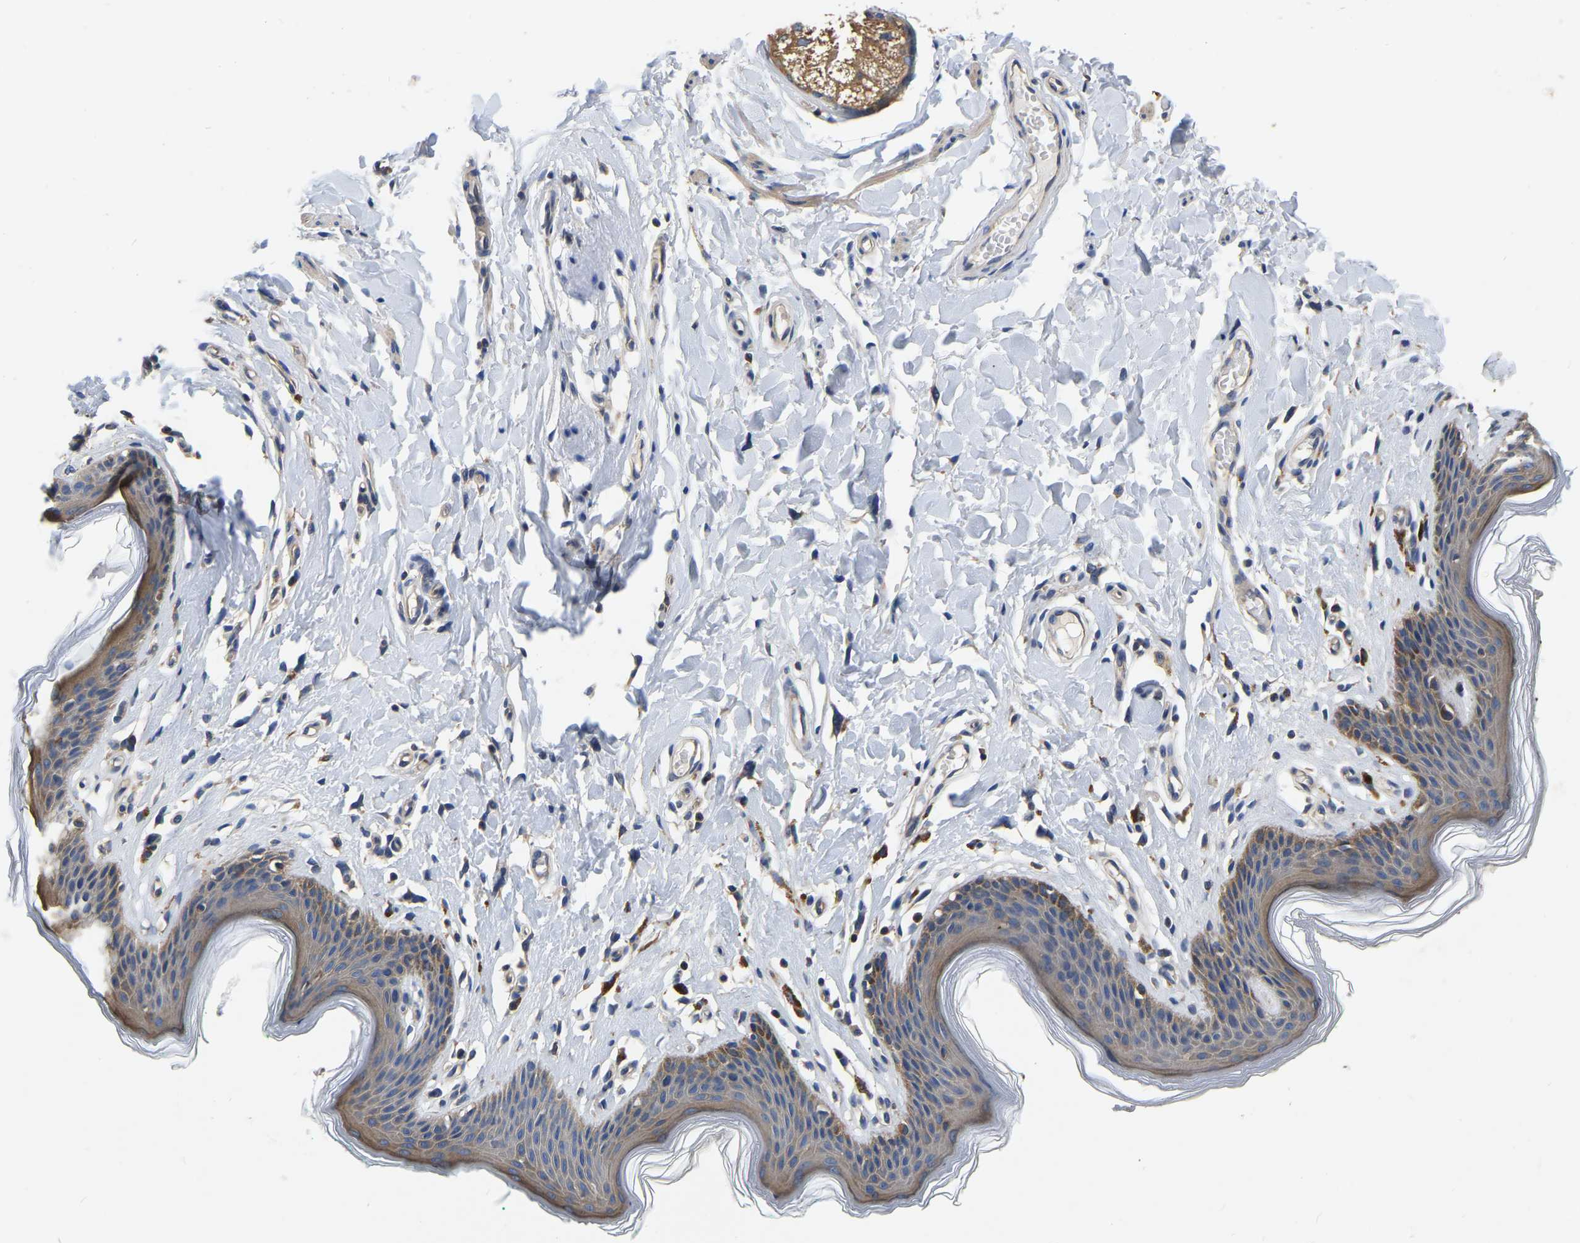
{"staining": {"intensity": "moderate", "quantity": ">75%", "location": "cytoplasmic/membranous"}, "tissue": "skin", "cell_type": "Epidermal cells", "image_type": "normal", "snomed": [{"axis": "morphology", "description": "Normal tissue, NOS"}, {"axis": "topography", "description": "Vulva"}], "caption": "Immunohistochemical staining of benign human skin demonstrates medium levels of moderate cytoplasmic/membranous expression in about >75% of epidermal cells.", "gene": "GARS1", "patient": {"sex": "female", "age": 66}}